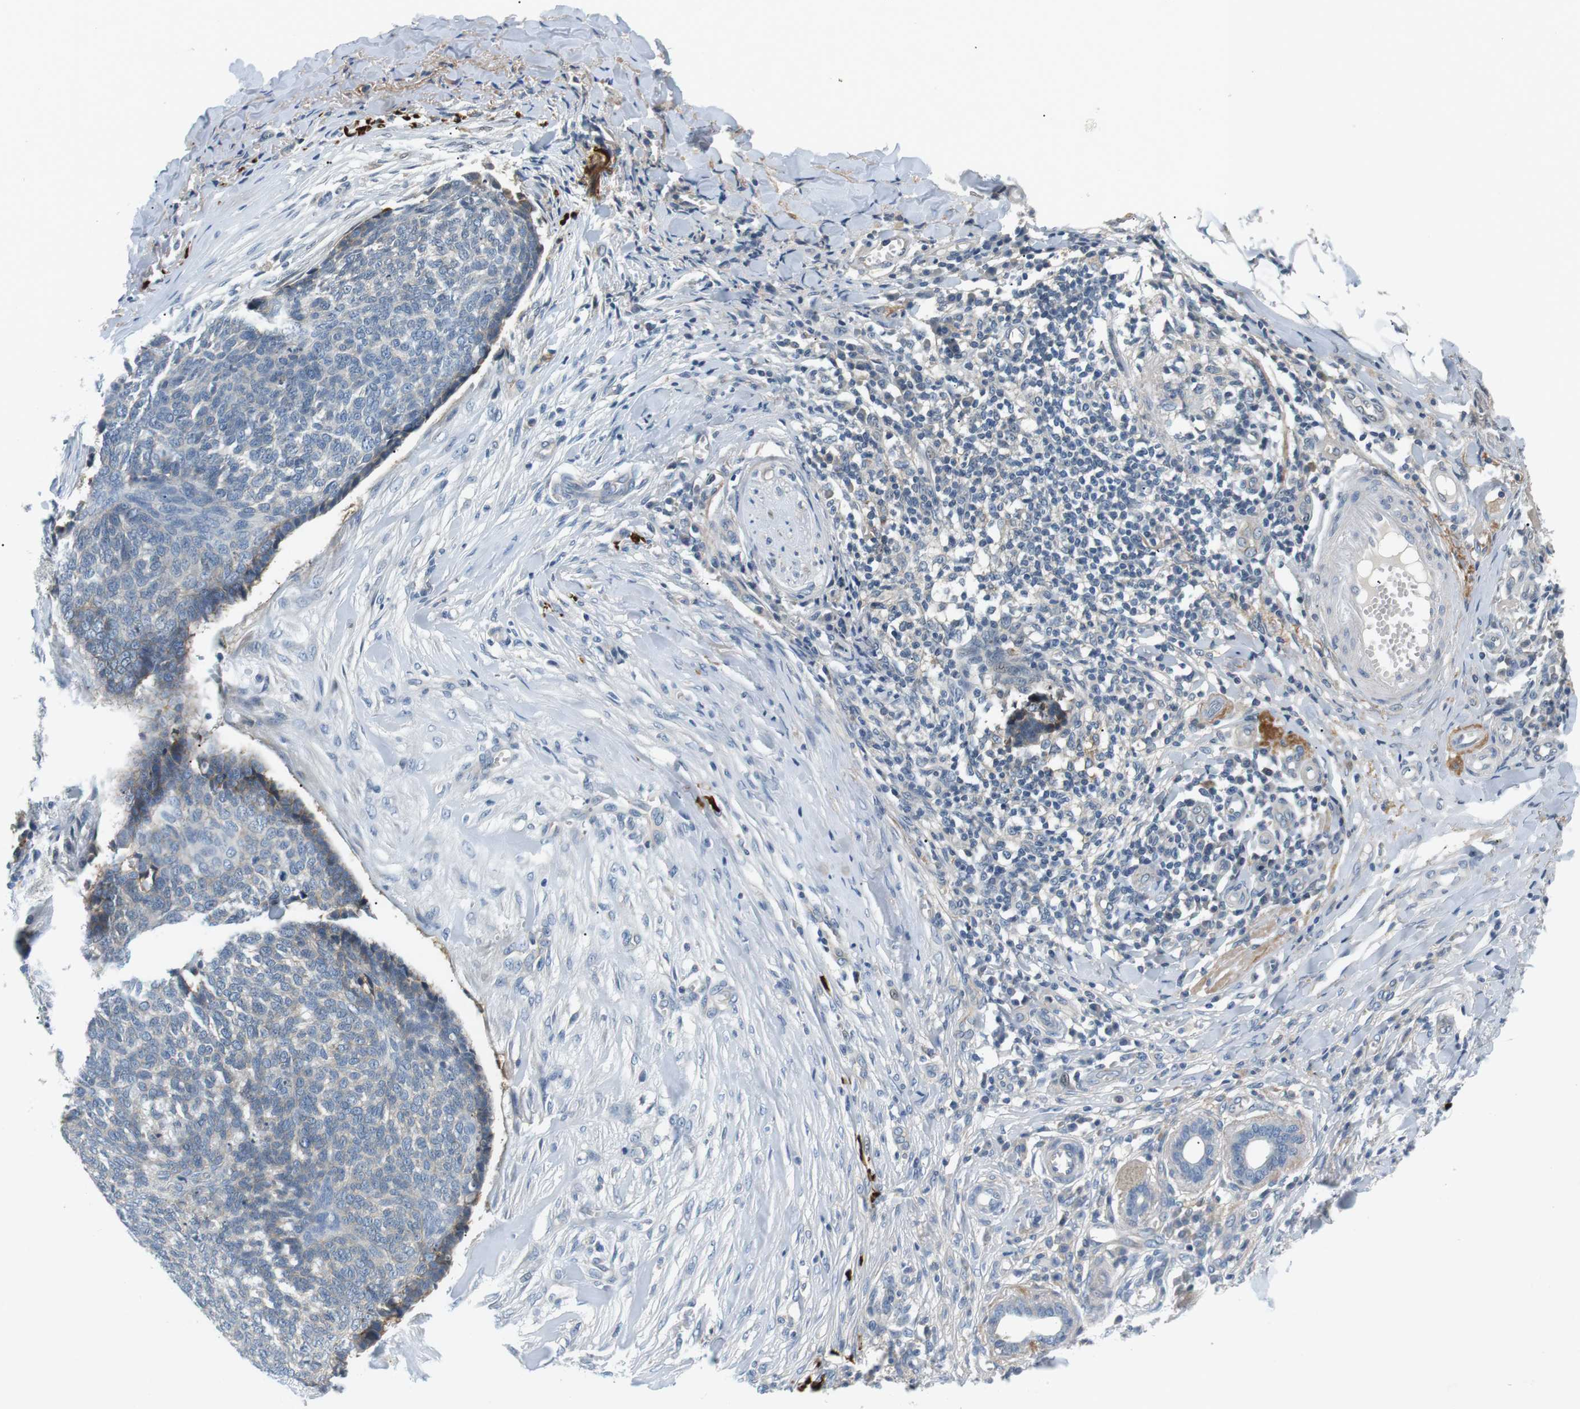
{"staining": {"intensity": "weak", "quantity": "<25%", "location": "cytoplasmic/membranous"}, "tissue": "skin cancer", "cell_type": "Tumor cells", "image_type": "cancer", "snomed": [{"axis": "morphology", "description": "Basal cell carcinoma"}, {"axis": "topography", "description": "Skin"}], "caption": "Immunohistochemical staining of skin cancer (basal cell carcinoma) reveals no significant staining in tumor cells. (Brightfield microscopy of DAB (3,3'-diaminobenzidine) immunohistochemistry at high magnification).", "gene": "SLC30A1", "patient": {"sex": "male", "age": 84}}